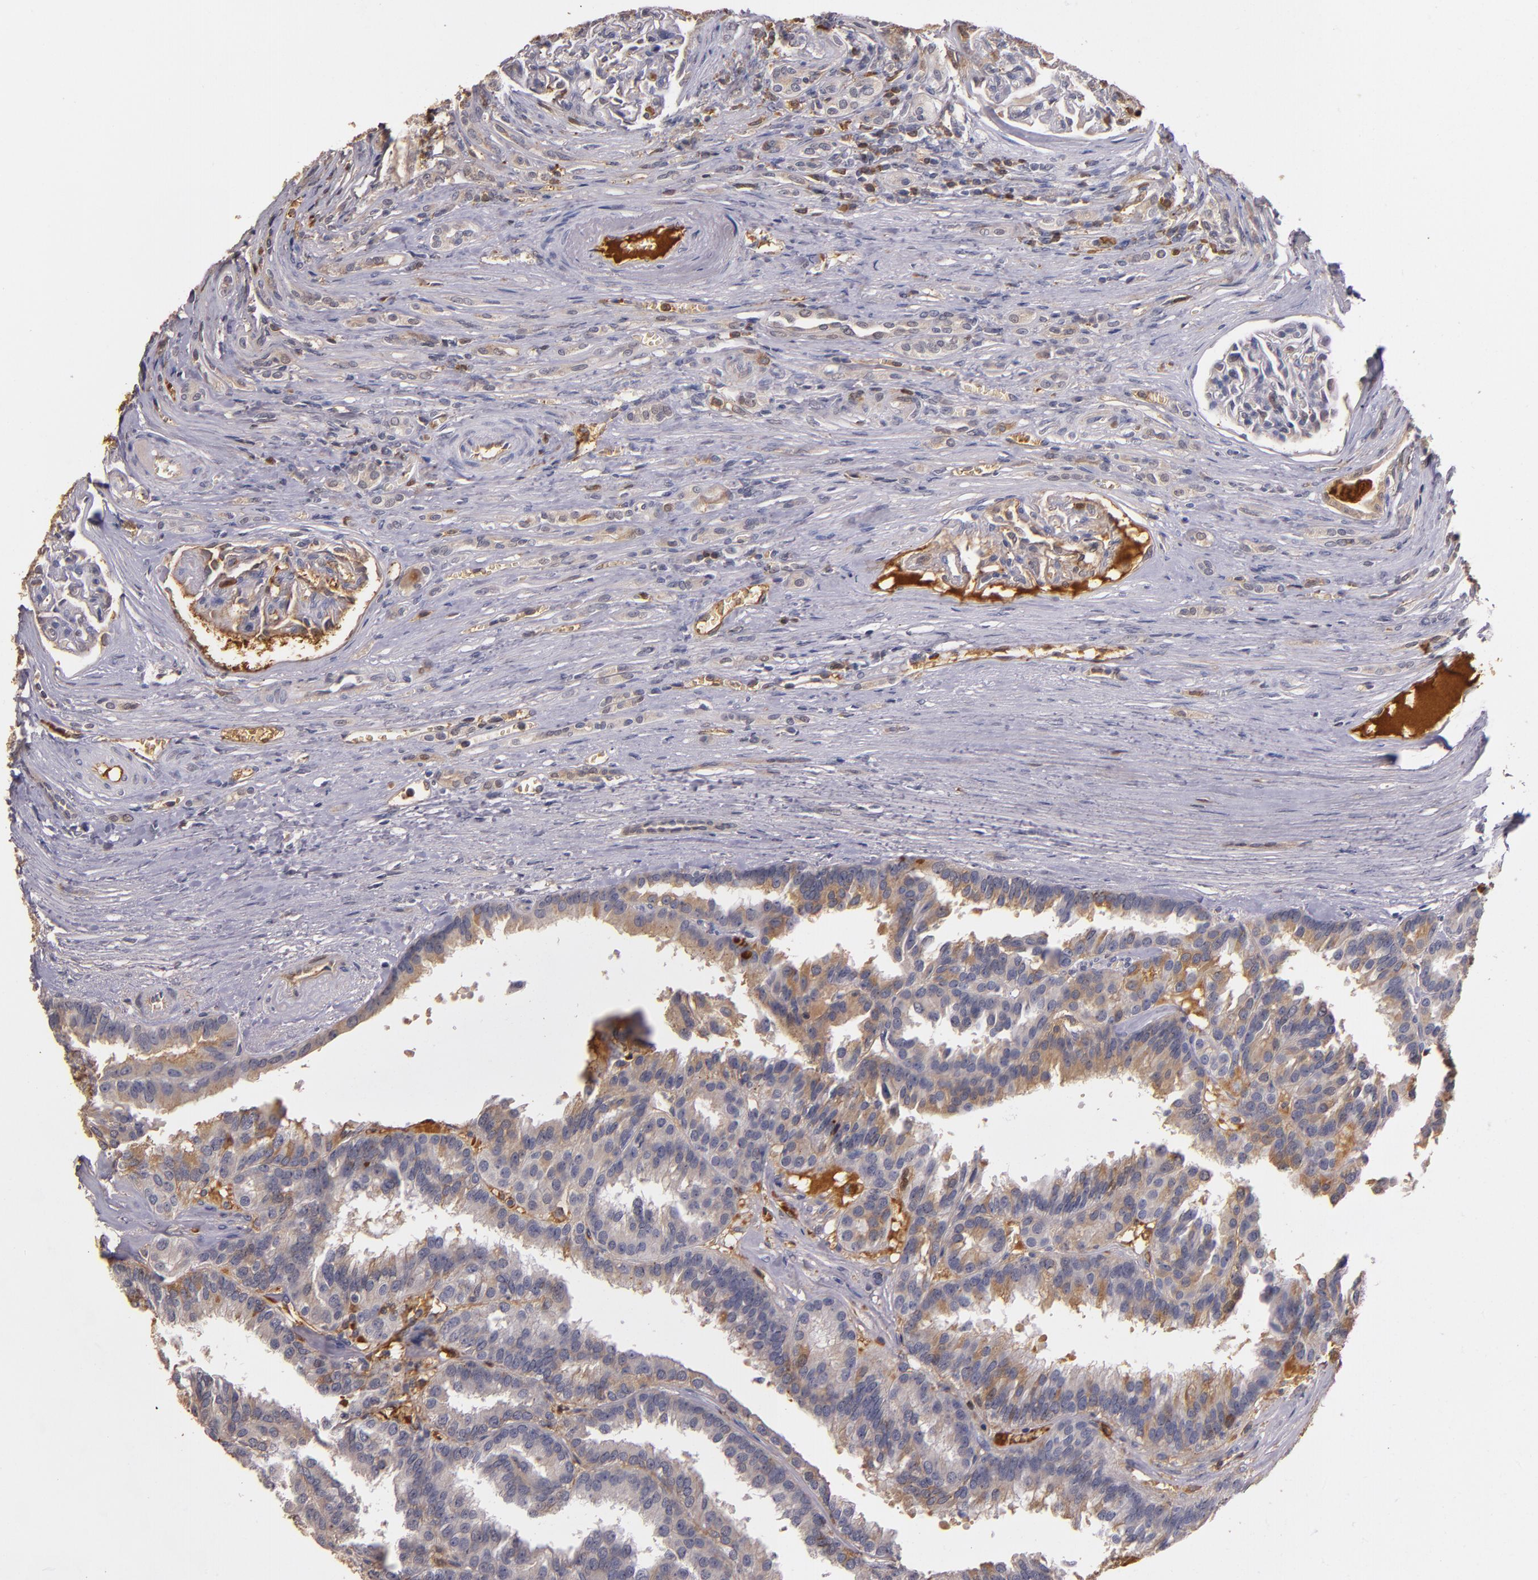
{"staining": {"intensity": "weak", "quantity": ">75%", "location": "cytoplasmic/membranous"}, "tissue": "renal cancer", "cell_type": "Tumor cells", "image_type": "cancer", "snomed": [{"axis": "morphology", "description": "Adenocarcinoma, NOS"}, {"axis": "topography", "description": "Kidney"}], "caption": "Tumor cells exhibit low levels of weak cytoplasmic/membranous expression in about >75% of cells in renal cancer (adenocarcinoma).", "gene": "PTS", "patient": {"sex": "male", "age": 46}}